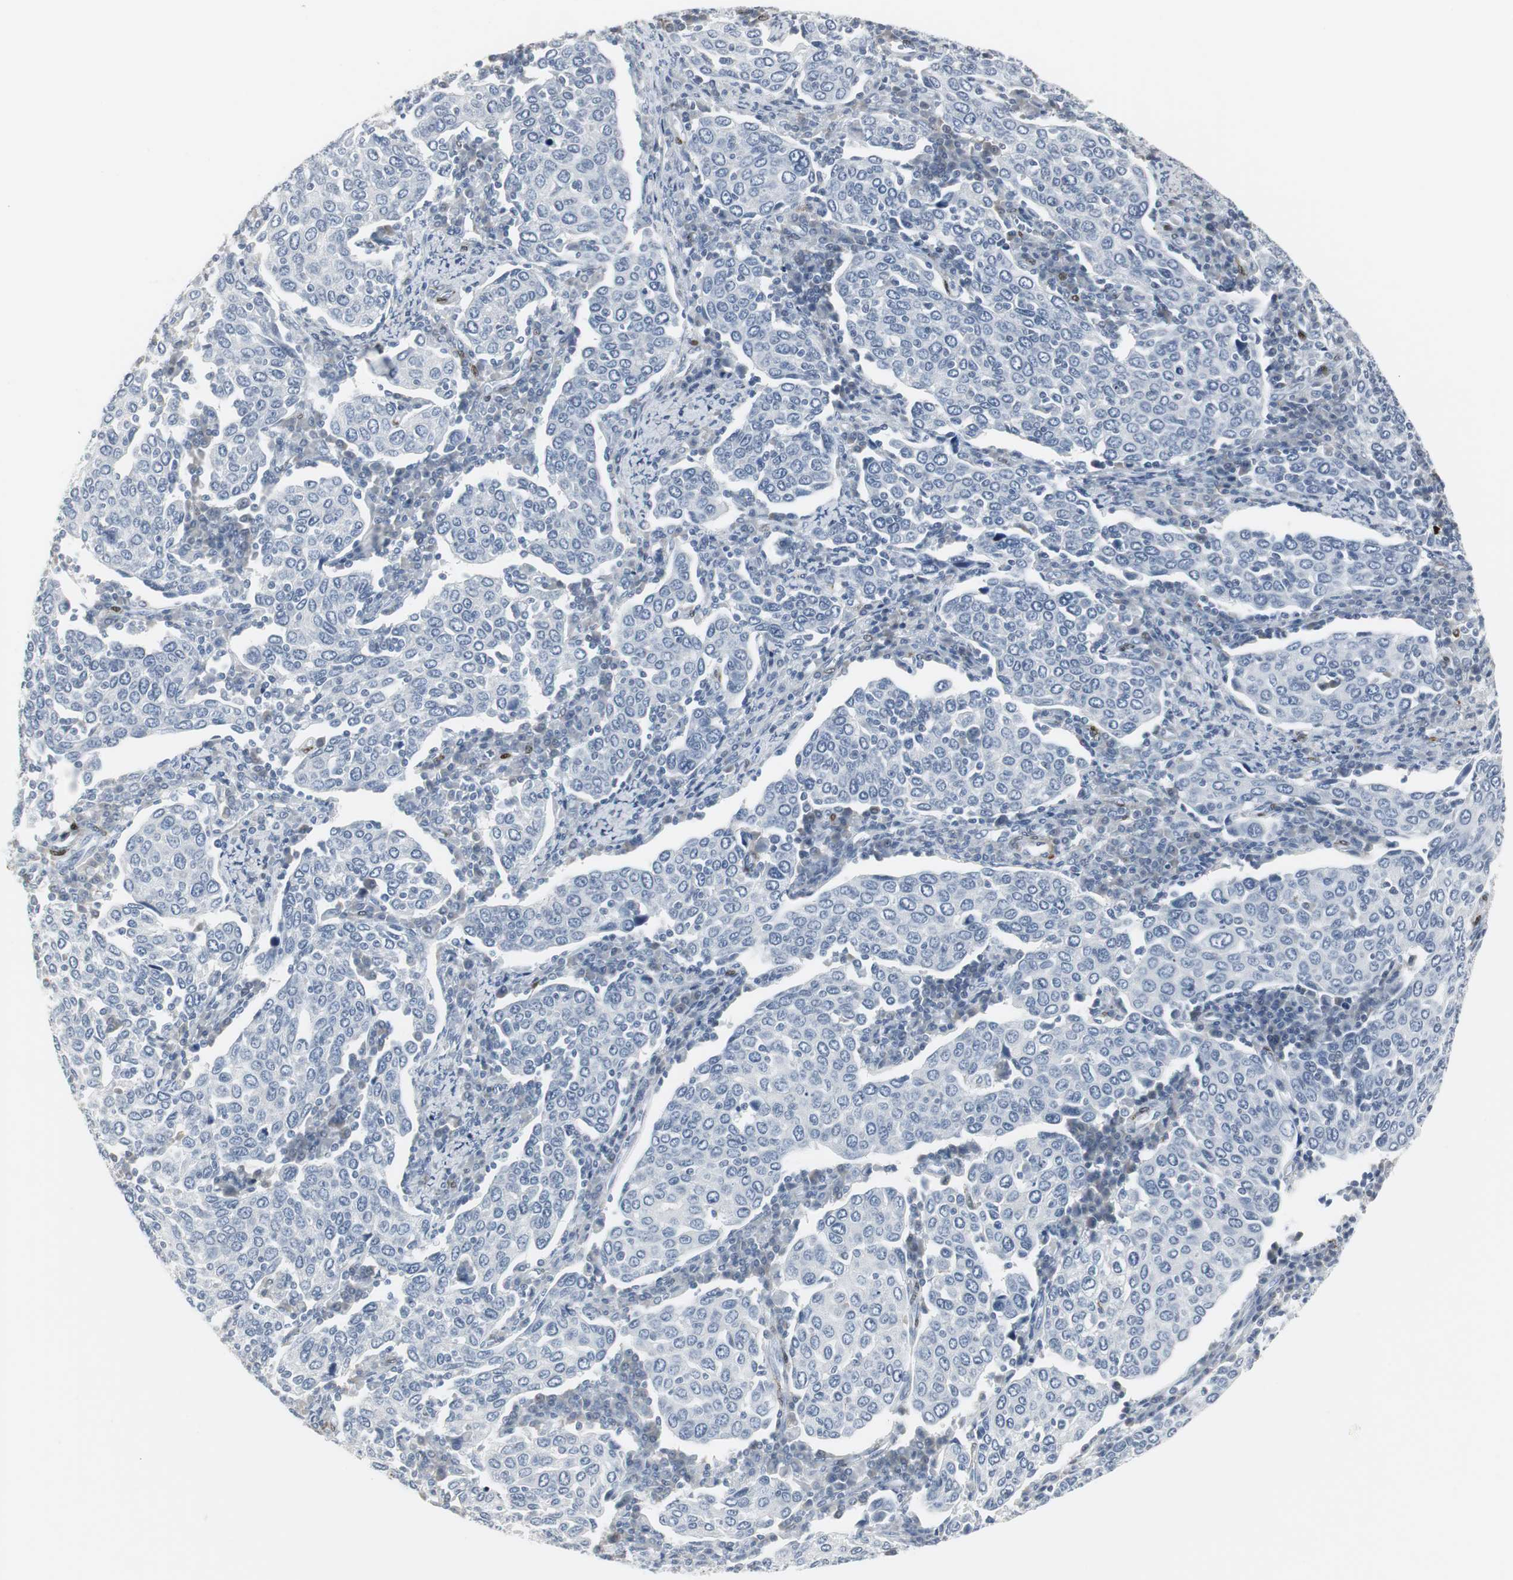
{"staining": {"intensity": "negative", "quantity": "none", "location": "none"}, "tissue": "cervical cancer", "cell_type": "Tumor cells", "image_type": "cancer", "snomed": [{"axis": "morphology", "description": "Squamous cell carcinoma, NOS"}, {"axis": "topography", "description": "Cervix"}], "caption": "The immunohistochemistry (IHC) micrograph has no significant positivity in tumor cells of cervical cancer tissue. (Stains: DAB (3,3'-diaminobenzidine) IHC with hematoxylin counter stain, Microscopy: brightfield microscopy at high magnification).", "gene": "PPP1R14A", "patient": {"sex": "female", "age": 40}}